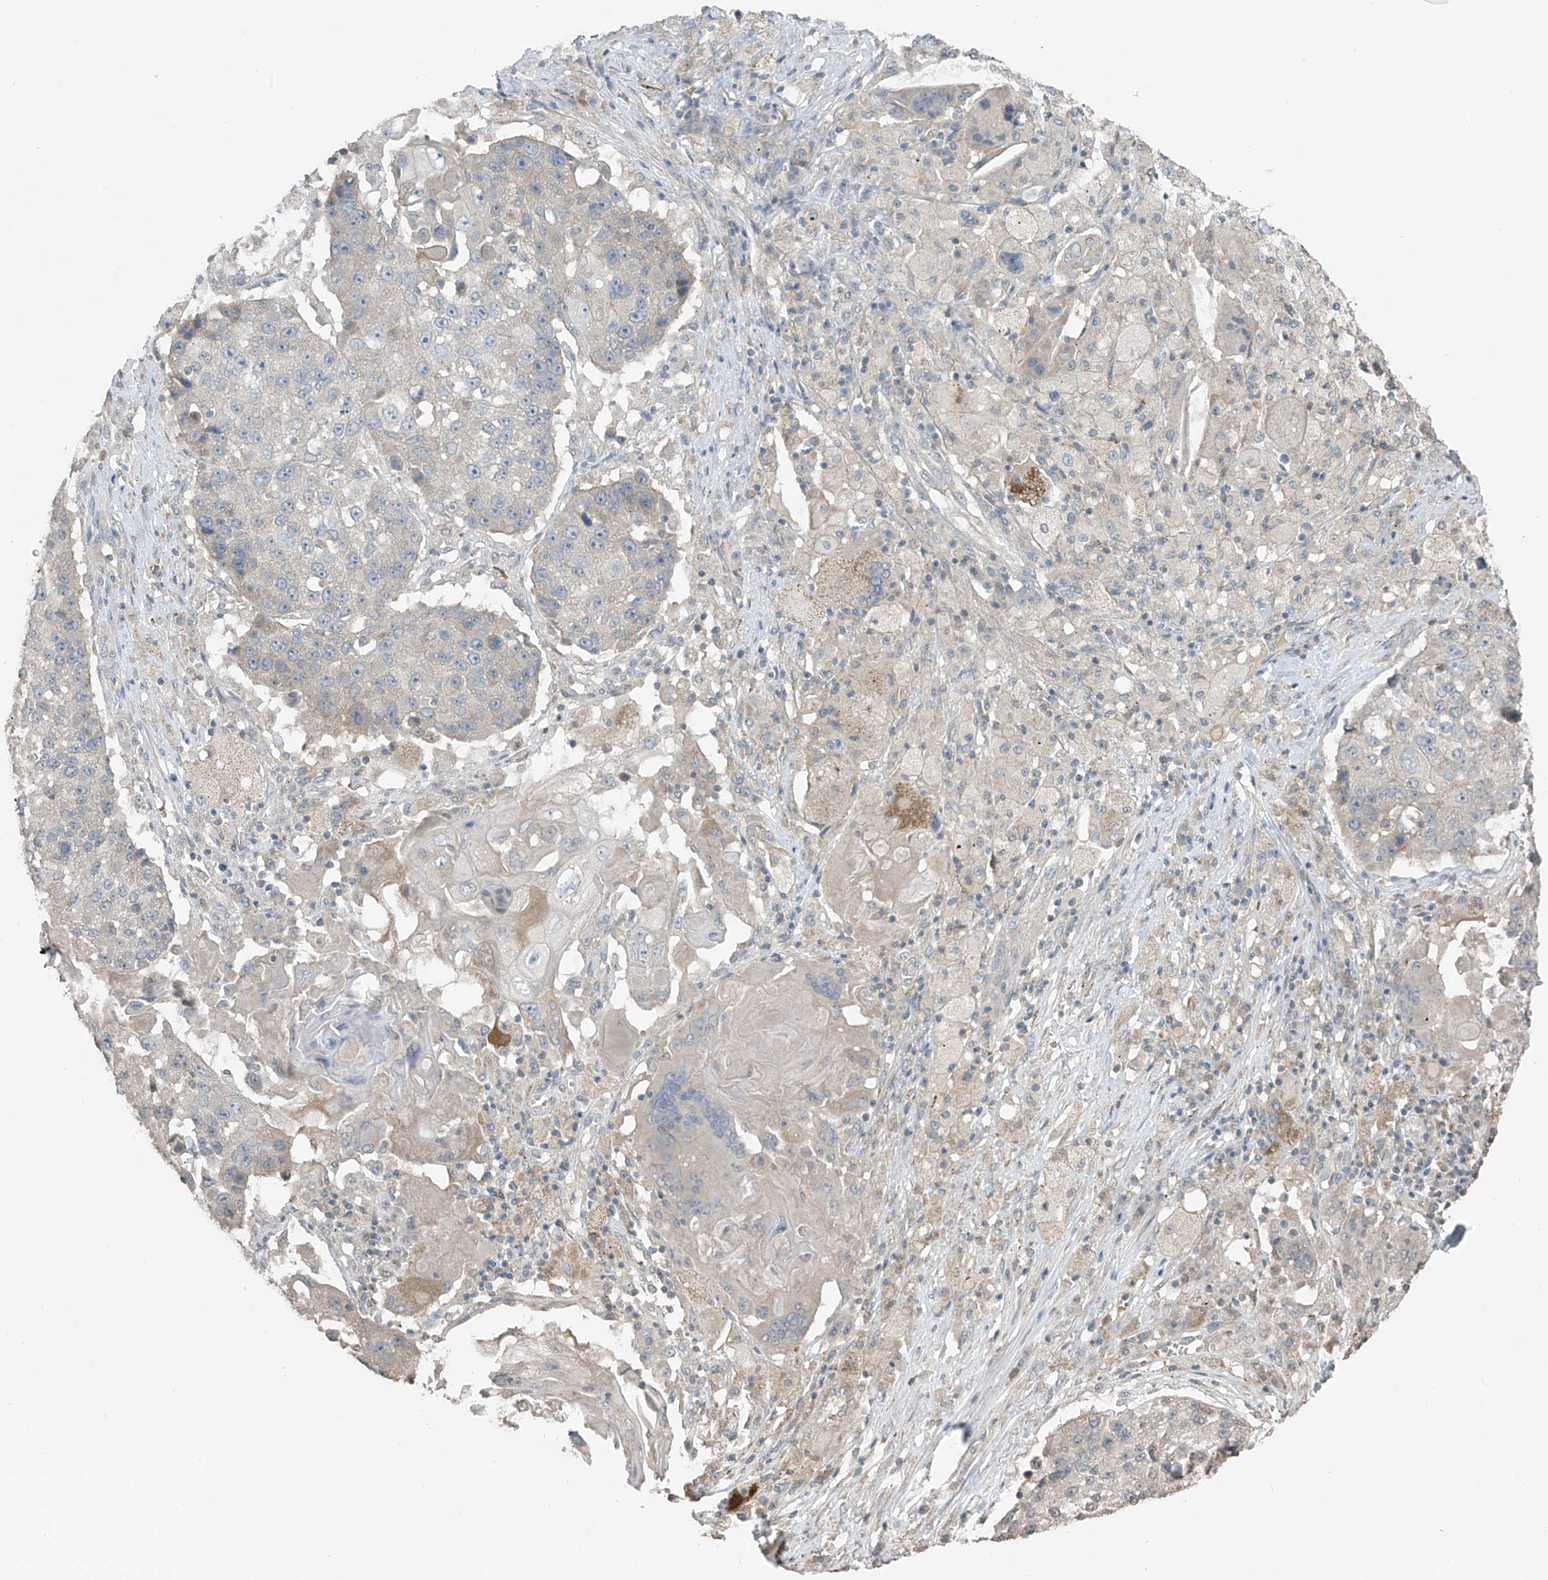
{"staining": {"intensity": "negative", "quantity": "none", "location": "none"}, "tissue": "lung cancer", "cell_type": "Tumor cells", "image_type": "cancer", "snomed": [{"axis": "morphology", "description": "Squamous cell carcinoma, NOS"}, {"axis": "topography", "description": "Lung"}], "caption": "The IHC image has no significant expression in tumor cells of lung cancer (squamous cell carcinoma) tissue. The staining is performed using DAB (3,3'-diaminobenzidine) brown chromogen with nuclei counter-stained in using hematoxylin.", "gene": "HOXA11", "patient": {"sex": "male", "age": 61}}